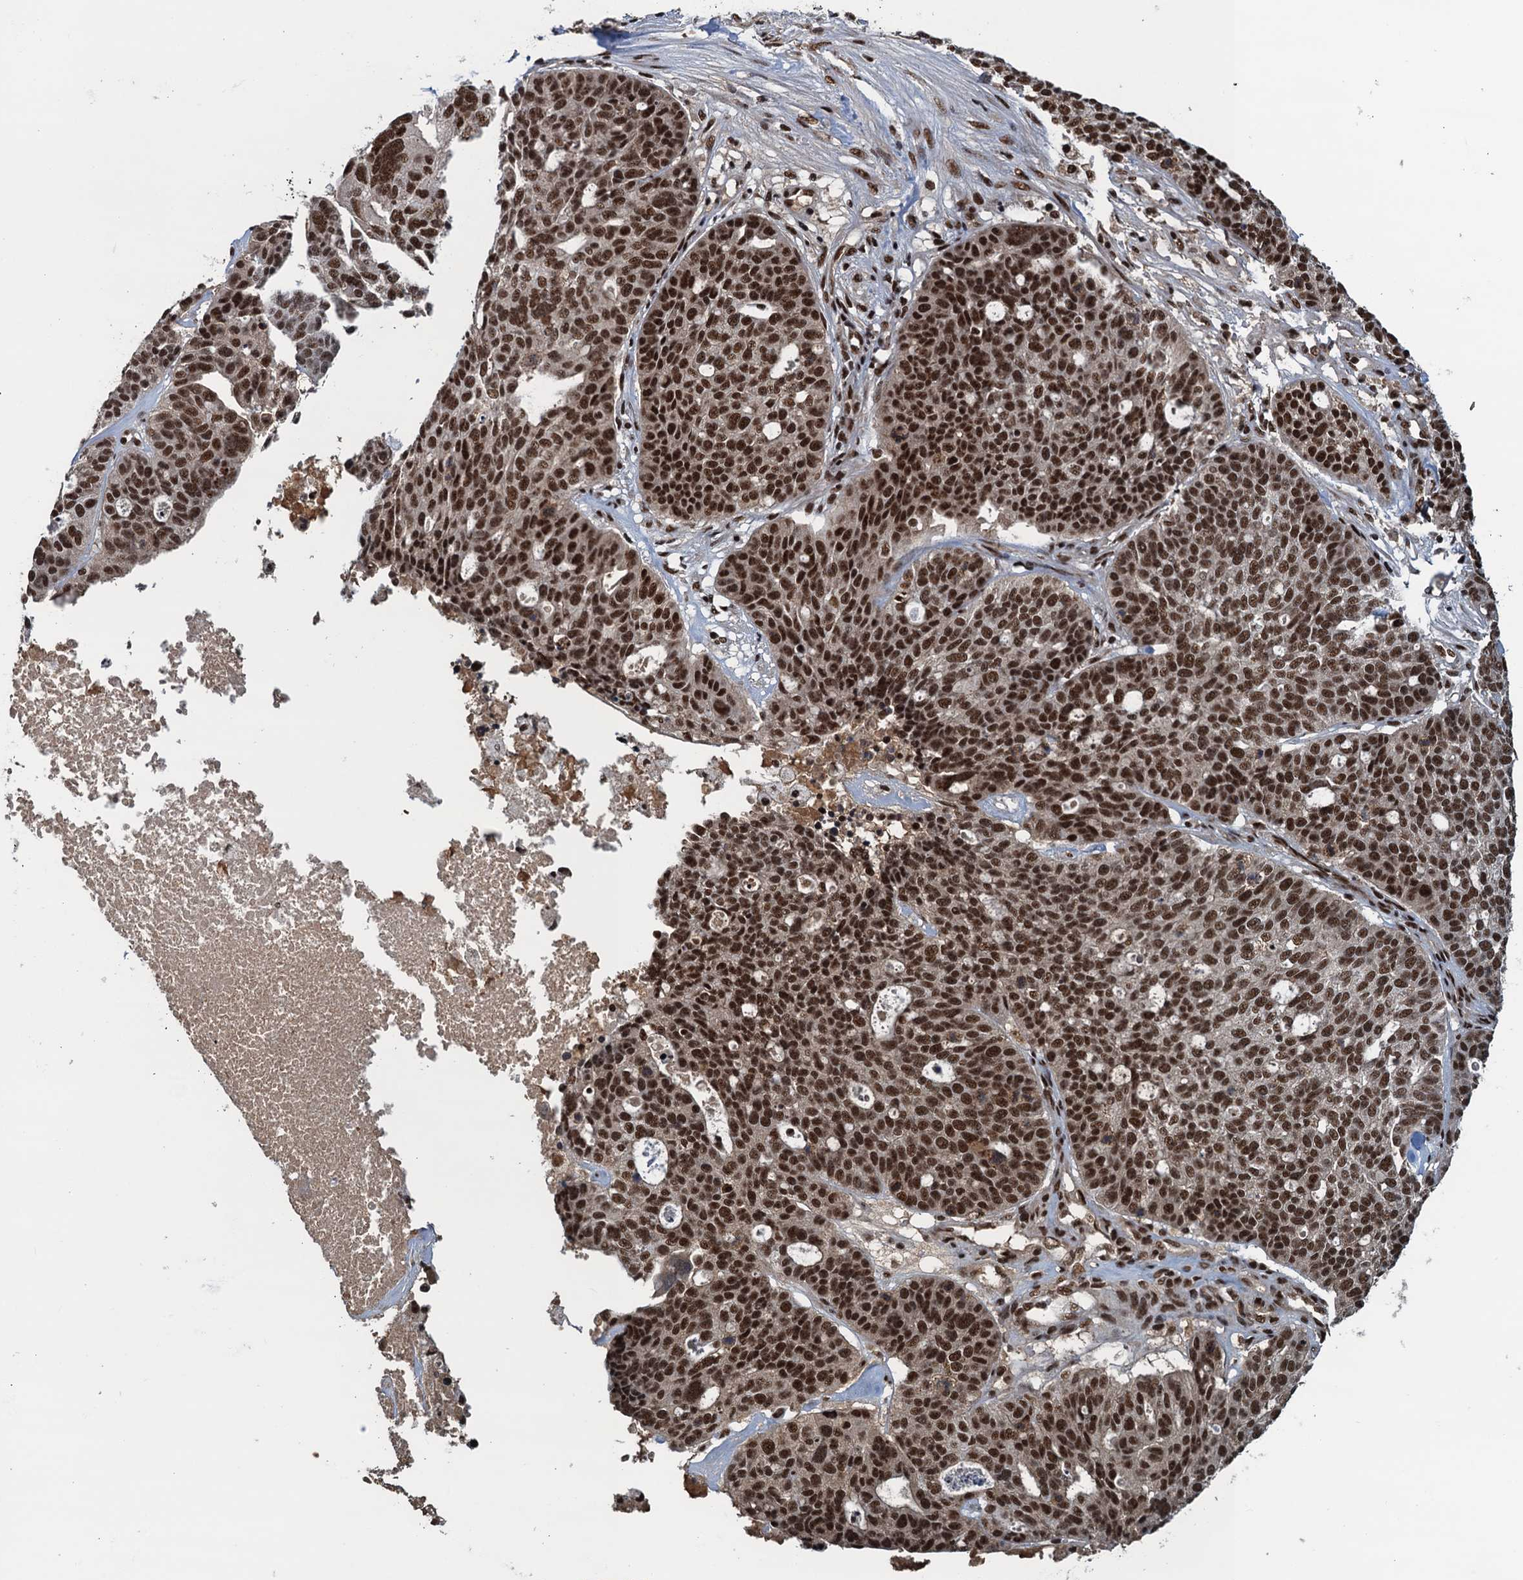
{"staining": {"intensity": "strong", "quantity": ">75%", "location": "nuclear"}, "tissue": "ovarian cancer", "cell_type": "Tumor cells", "image_type": "cancer", "snomed": [{"axis": "morphology", "description": "Cystadenocarcinoma, serous, NOS"}, {"axis": "topography", "description": "Ovary"}], "caption": "Serous cystadenocarcinoma (ovarian) stained with a protein marker displays strong staining in tumor cells.", "gene": "ZC3H18", "patient": {"sex": "female", "age": 59}}